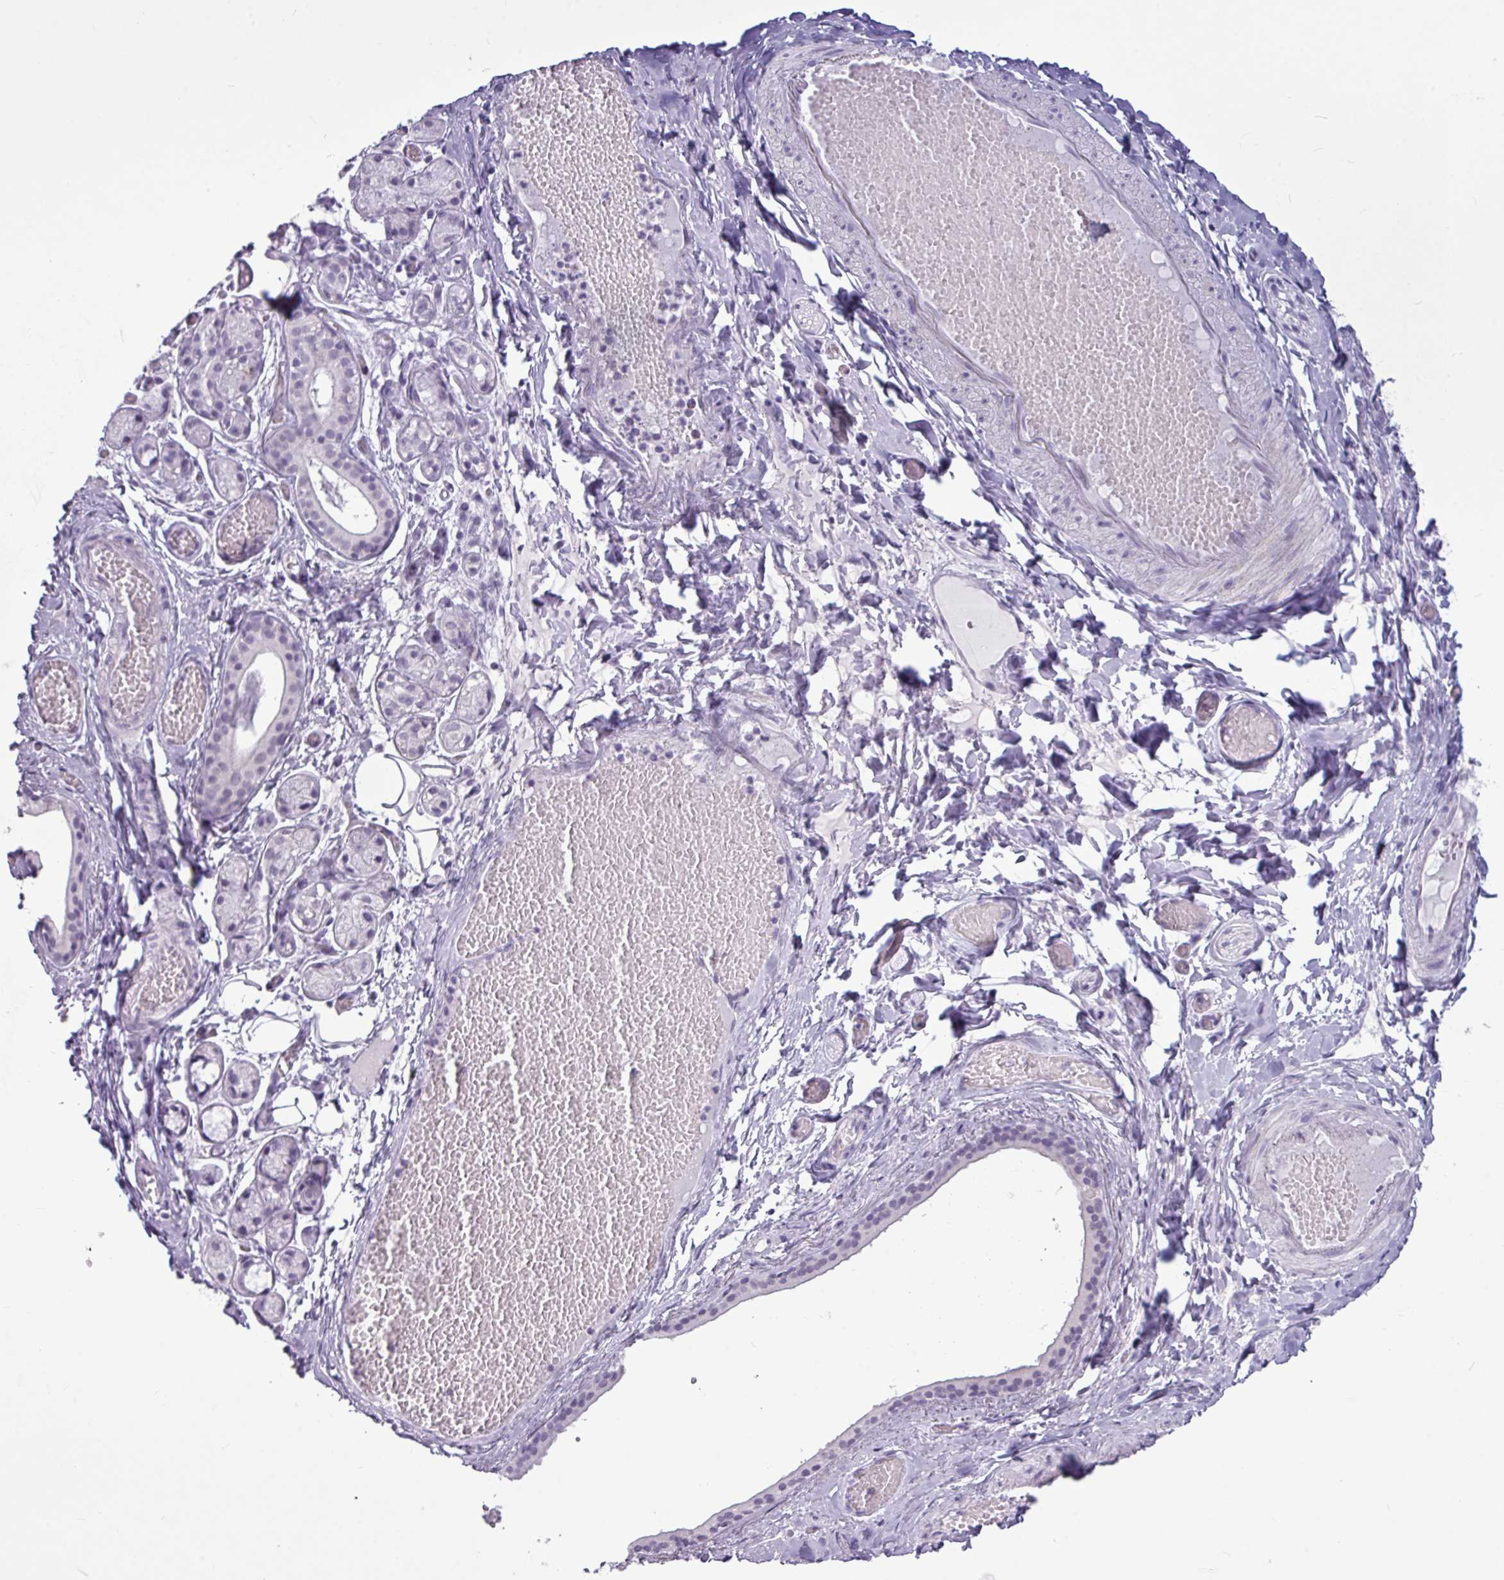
{"staining": {"intensity": "strong", "quantity": "<25%", "location": "cytoplasmic/membranous"}, "tissue": "salivary gland", "cell_type": "Glandular cells", "image_type": "normal", "snomed": [{"axis": "morphology", "description": "Normal tissue, NOS"}, {"axis": "topography", "description": "Salivary gland"}], "caption": "Immunohistochemical staining of normal salivary gland shows medium levels of strong cytoplasmic/membranous staining in approximately <25% of glandular cells.", "gene": "AMY2A", "patient": {"sex": "male", "age": 82}}